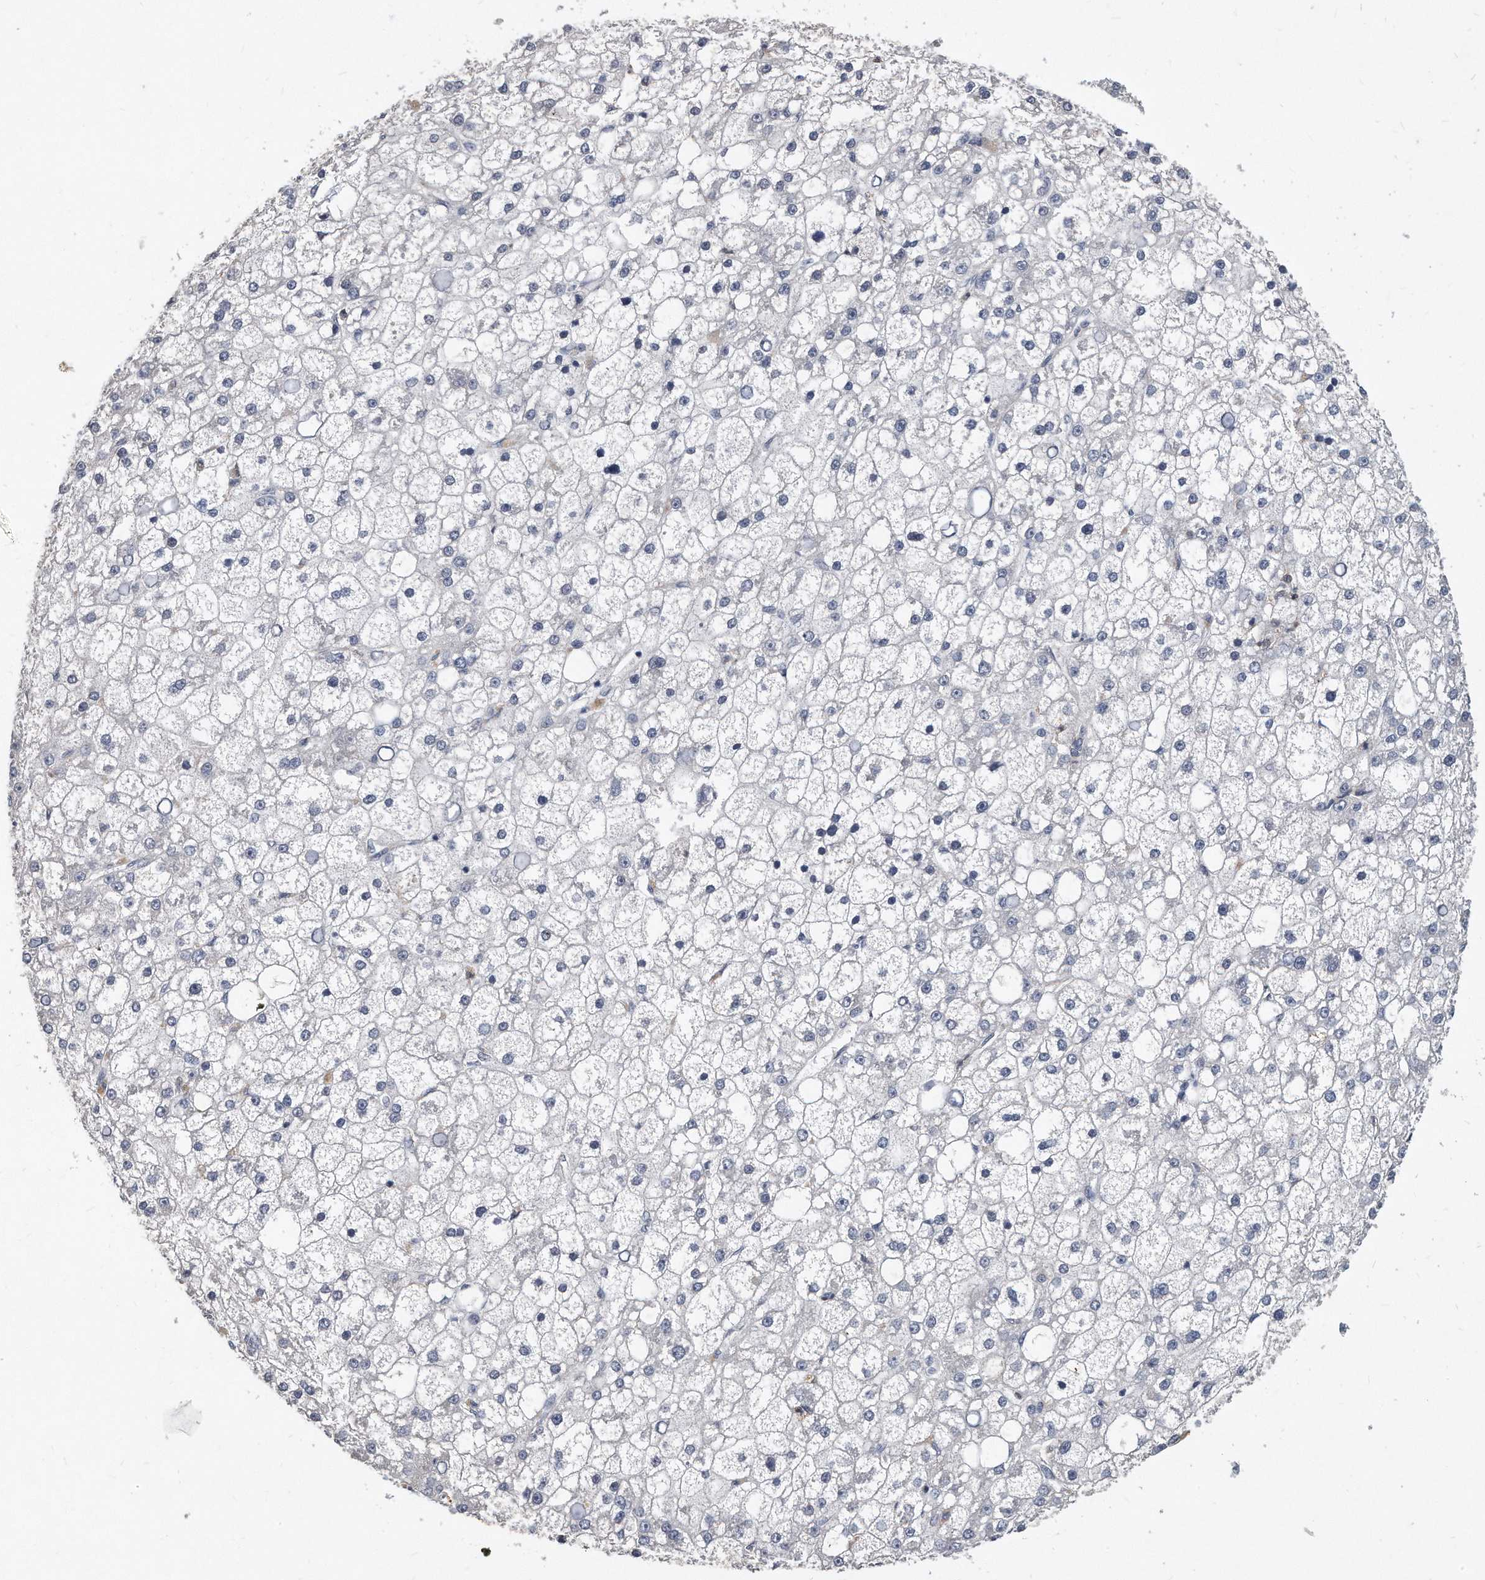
{"staining": {"intensity": "negative", "quantity": "none", "location": "none"}, "tissue": "liver cancer", "cell_type": "Tumor cells", "image_type": "cancer", "snomed": [{"axis": "morphology", "description": "Carcinoma, Hepatocellular, NOS"}, {"axis": "topography", "description": "Liver"}], "caption": "Micrograph shows no protein expression in tumor cells of liver cancer tissue.", "gene": "HOMER3", "patient": {"sex": "male", "age": 67}}